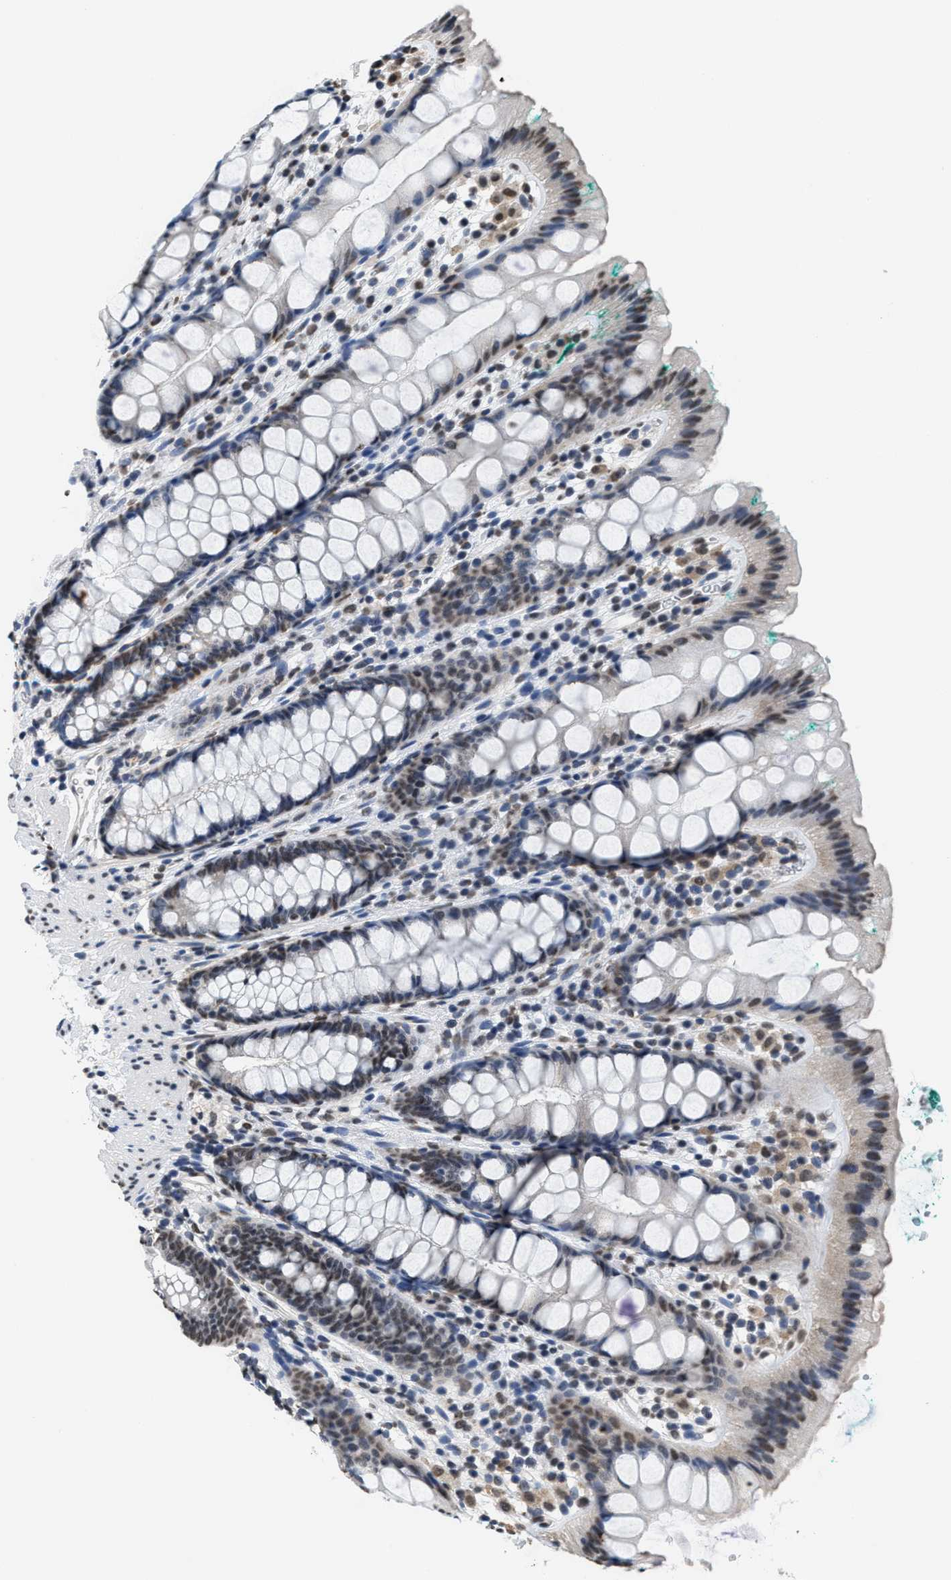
{"staining": {"intensity": "moderate", "quantity": "<25%", "location": "nuclear"}, "tissue": "rectum", "cell_type": "Glandular cells", "image_type": "normal", "snomed": [{"axis": "morphology", "description": "Normal tissue, NOS"}, {"axis": "topography", "description": "Rectum"}], "caption": "Immunohistochemistry (IHC) staining of normal rectum, which displays low levels of moderate nuclear expression in approximately <25% of glandular cells indicating moderate nuclear protein expression. The staining was performed using DAB (3,3'-diaminobenzidine) (brown) for protein detection and nuclei were counterstained in hematoxylin (blue).", "gene": "SUPT16H", "patient": {"sex": "female", "age": 65}}